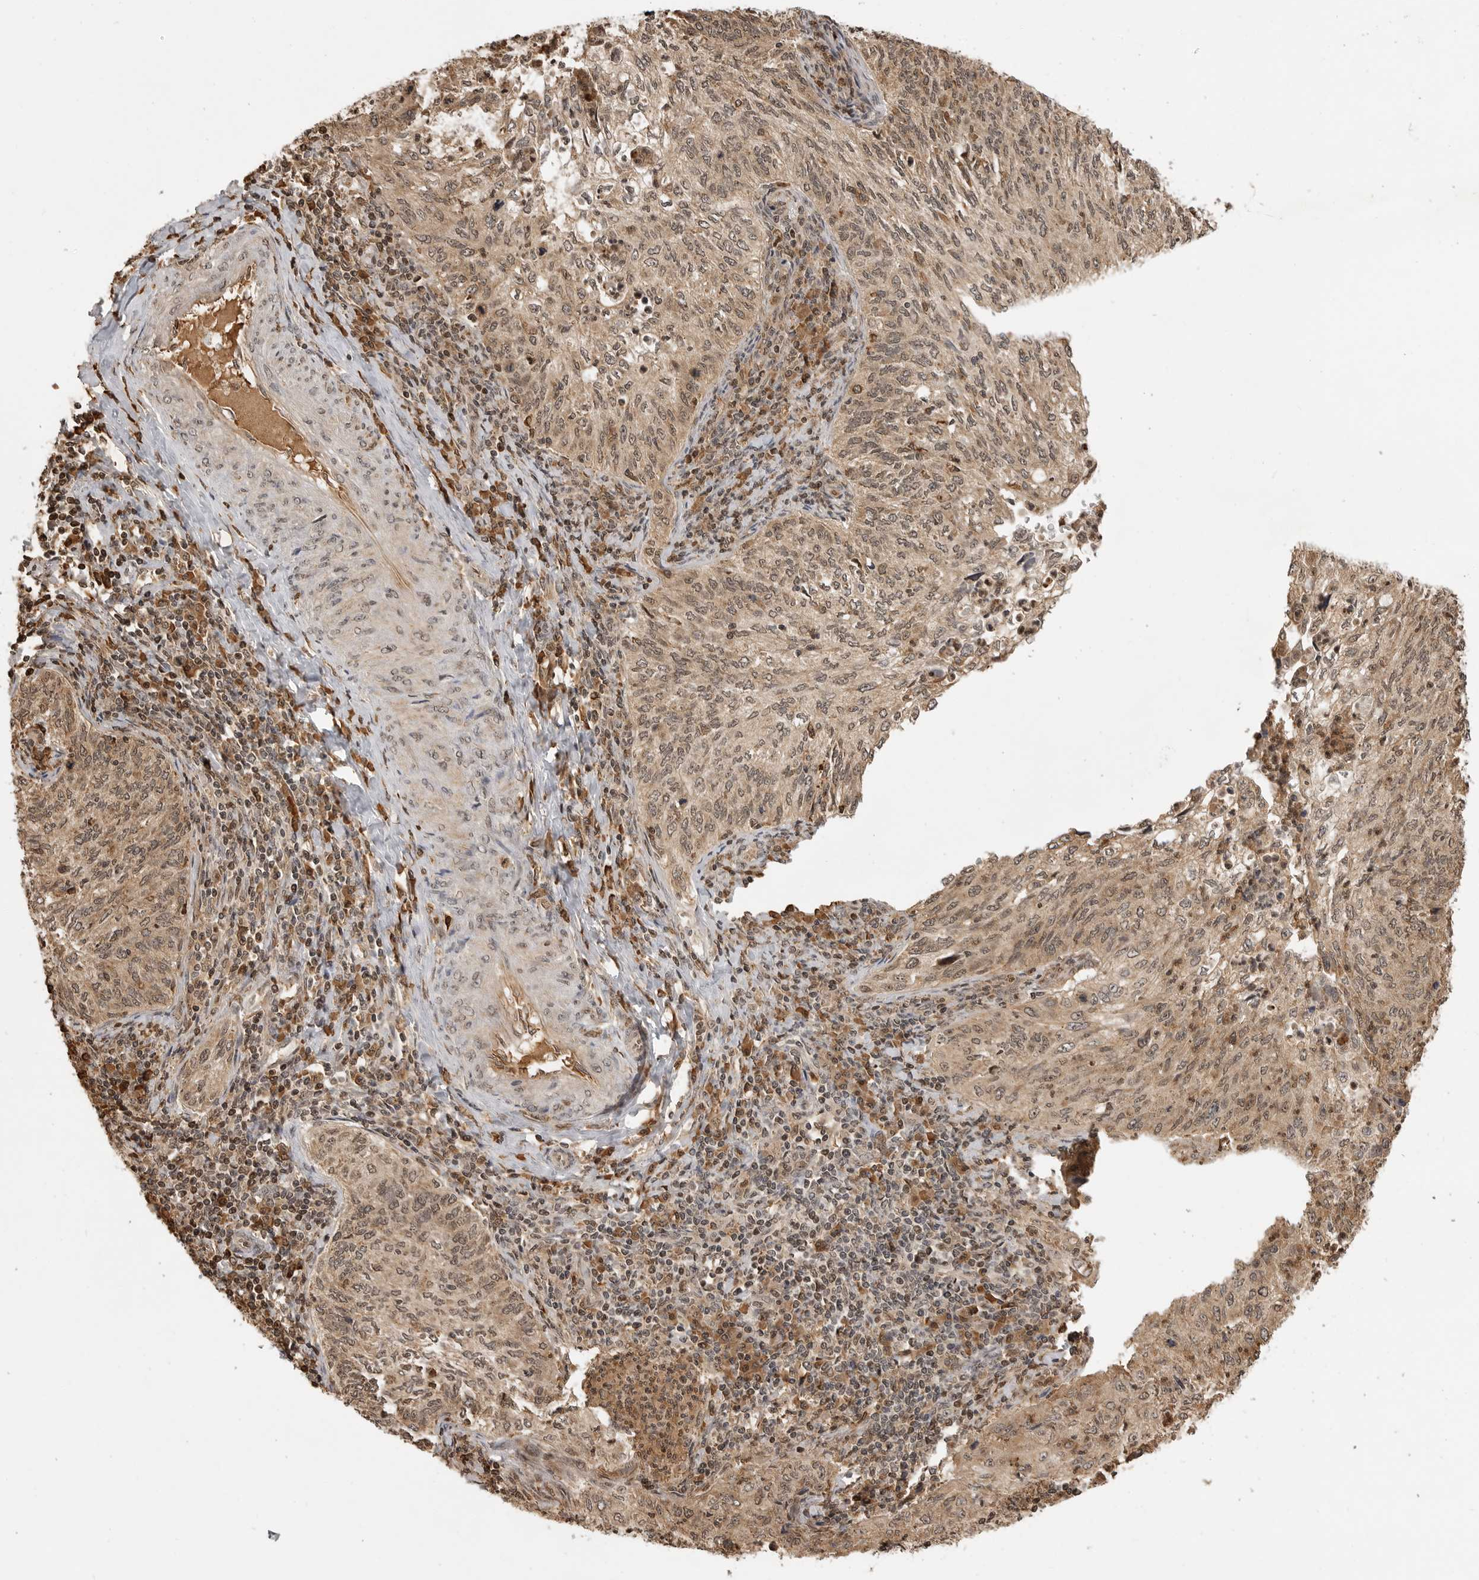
{"staining": {"intensity": "weak", "quantity": ">75%", "location": "cytoplasmic/membranous,nuclear"}, "tissue": "cervical cancer", "cell_type": "Tumor cells", "image_type": "cancer", "snomed": [{"axis": "morphology", "description": "Squamous cell carcinoma, NOS"}, {"axis": "topography", "description": "Cervix"}], "caption": "Protein expression analysis of human cervical cancer (squamous cell carcinoma) reveals weak cytoplasmic/membranous and nuclear staining in approximately >75% of tumor cells. The staining is performed using DAB (3,3'-diaminobenzidine) brown chromogen to label protein expression. The nuclei are counter-stained blue using hematoxylin.", "gene": "BMP2K", "patient": {"sex": "female", "age": 30}}